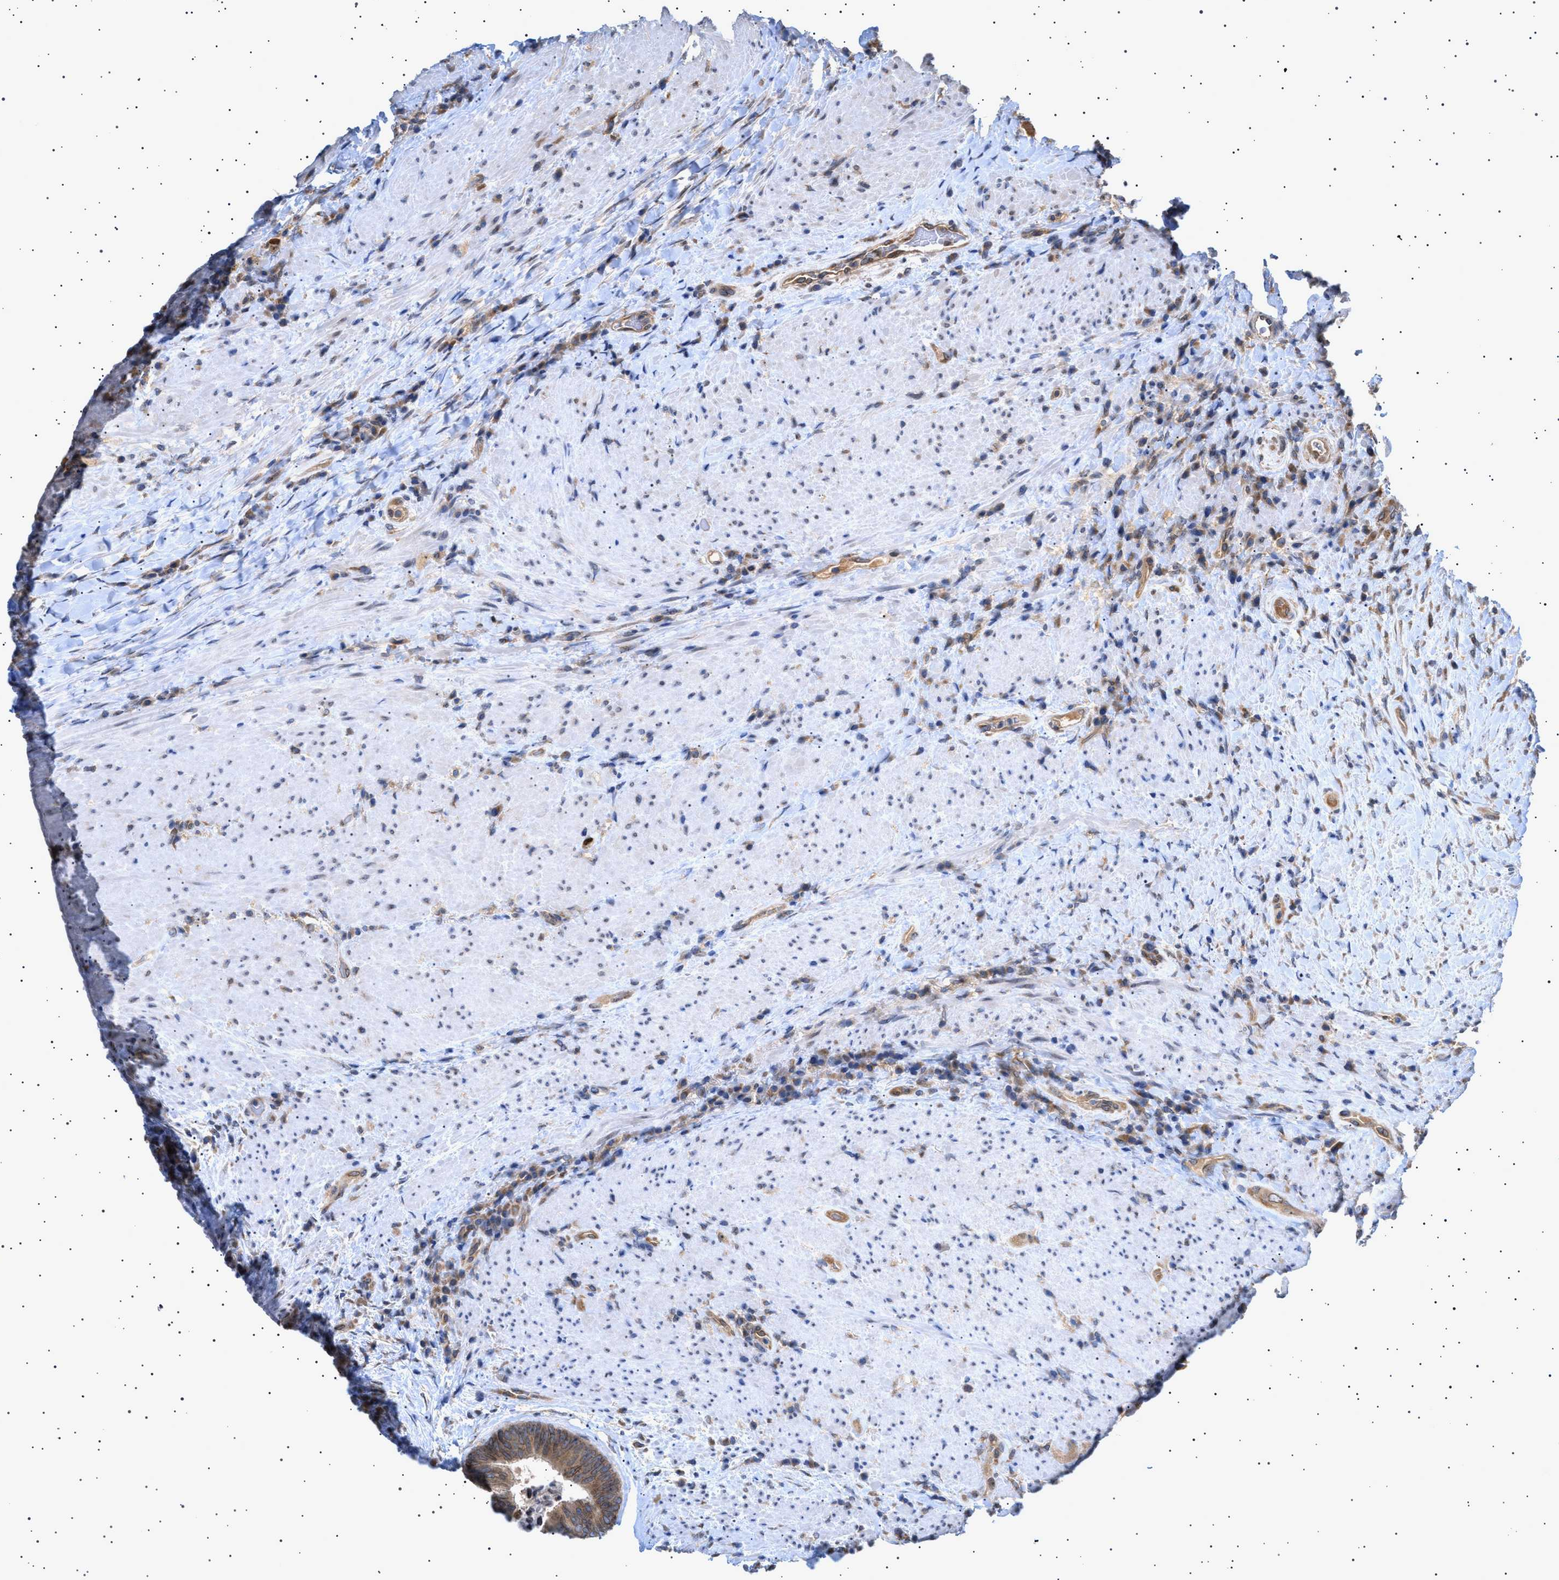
{"staining": {"intensity": "weak", "quantity": ">75%", "location": "cytoplasmic/membranous"}, "tissue": "colorectal cancer", "cell_type": "Tumor cells", "image_type": "cancer", "snomed": [{"axis": "morphology", "description": "Adenocarcinoma, NOS"}, {"axis": "topography", "description": "Rectum"}], "caption": "Immunohistochemical staining of colorectal adenocarcinoma reveals low levels of weak cytoplasmic/membranous positivity in approximately >75% of tumor cells.", "gene": "NUP93", "patient": {"sex": "male", "age": 72}}